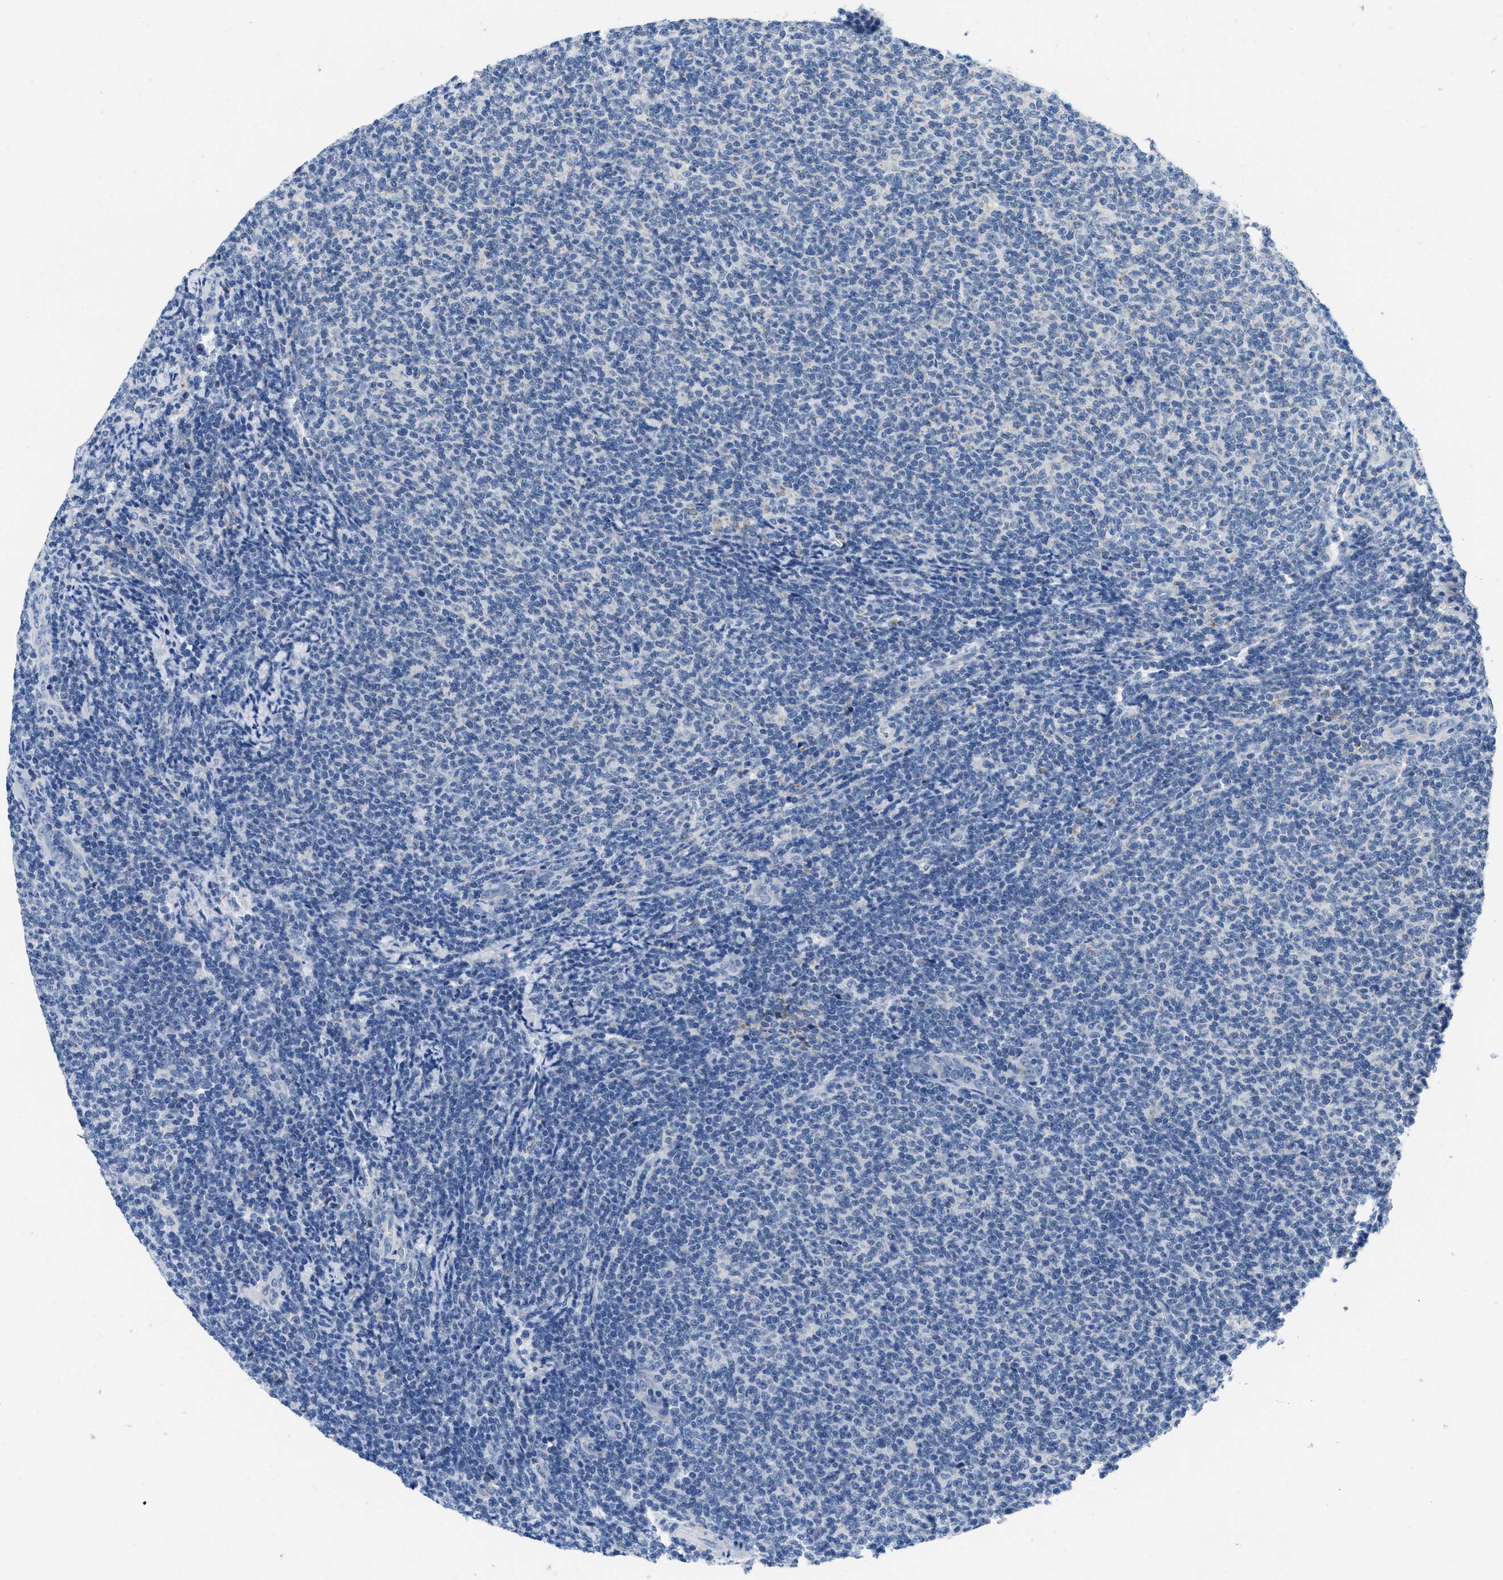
{"staining": {"intensity": "negative", "quantity": "none", "location": "none"}, "tissue": "lymphoma", "cell_type": "Tumor cells", "image_type": "cancer", "snomed": [{"axis": "morphology", "description": "Malignant lymphoma, non-Hodgkin's type, Low grade"}, {"axis": "topography", "description": "Lymph node"}], "caption": "IHC photomicrograph of human lymphoma stained for a protein (brown), which reveals no expression in tumor cells. Brightfield microscopy of immunohistochemistry (IHC) stained with DAB (3,3'-diaminobenzidine) (brown) and hematoxylin (blue), captured at high magnification.", "gene": "PTDSS1", "patient": {"sex": "male", "age": 66}}